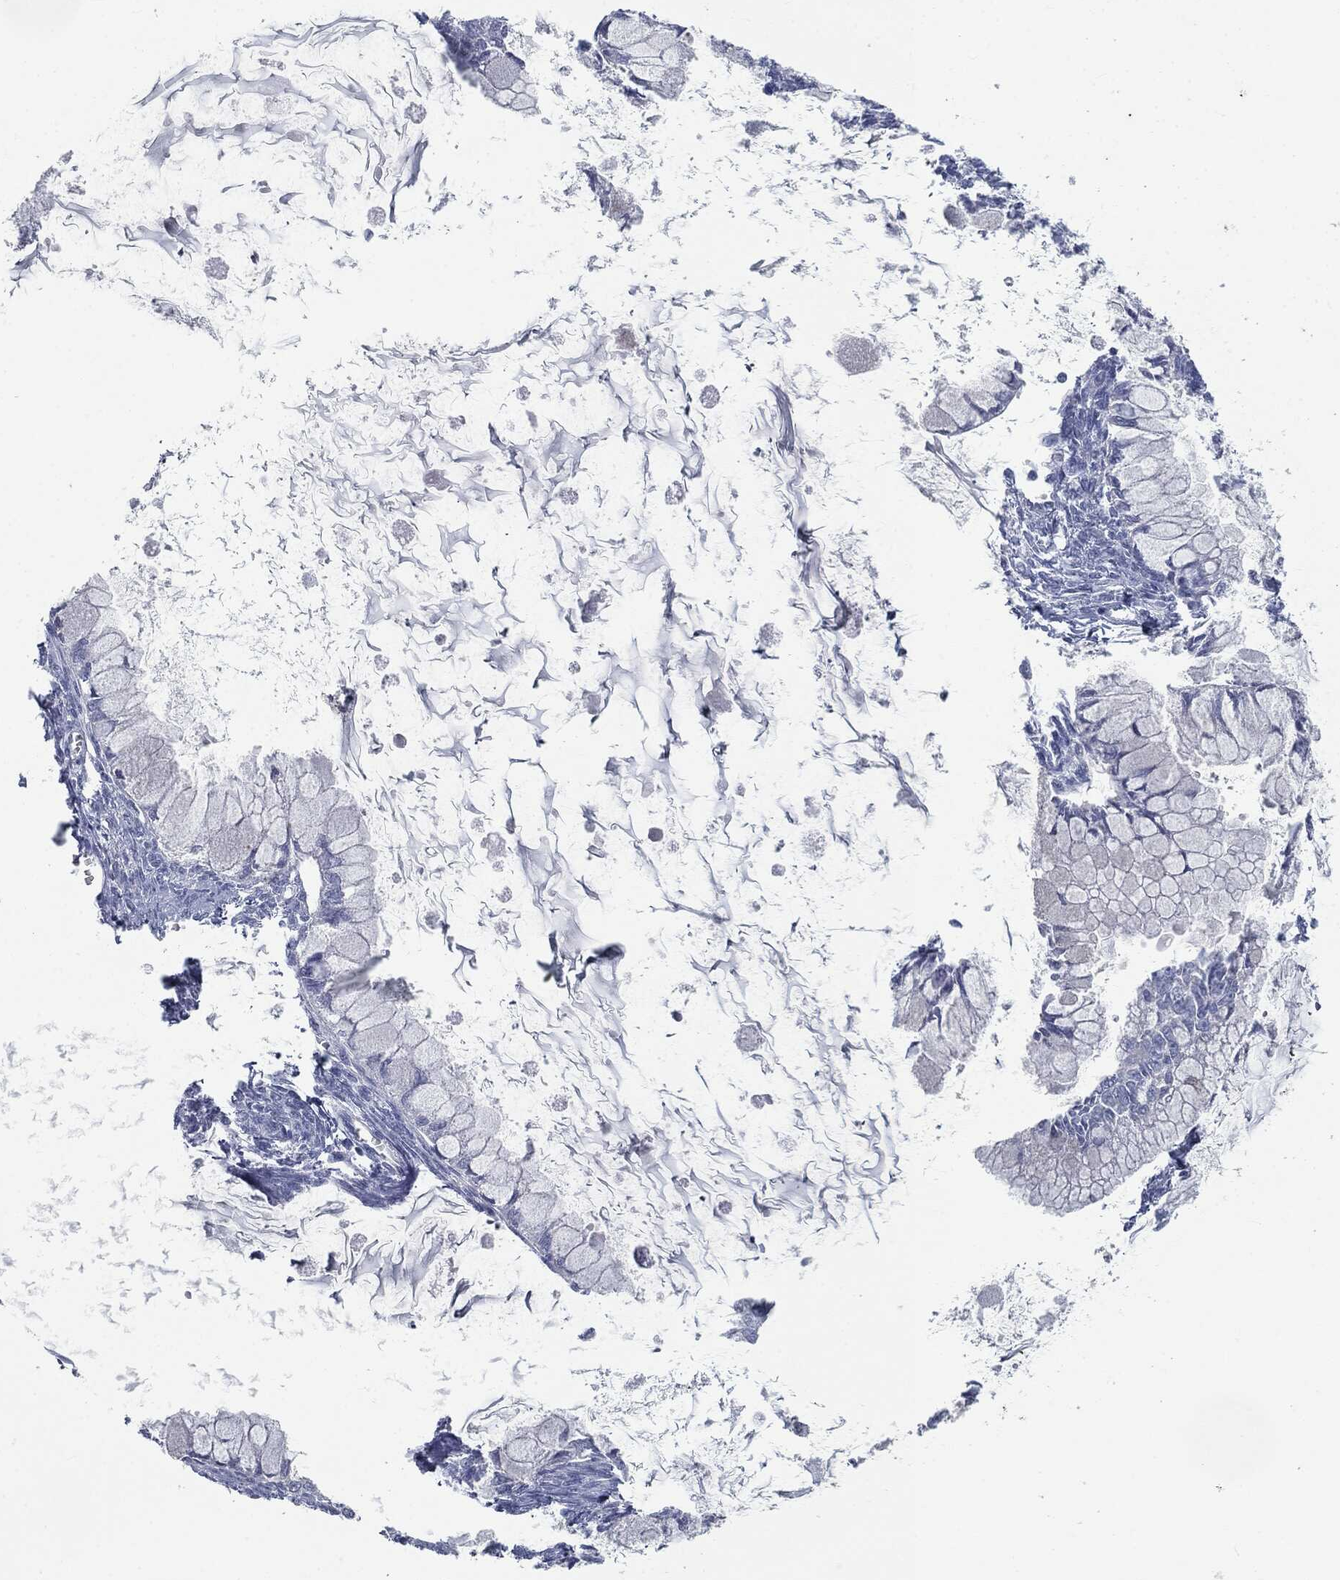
{"staining": {"intensity": "negative", "quantity": "none", "location": "none"}, "tissue": "ovarian cancer", "cell_type": "Tumor cells", "image_type": "cancer", "snomed": [{"axis": "morphology", "description": "Cystadenocarcinoma, mucinous, NOS"}, {"axis": "topography", "description": "Ovary"}], "caption": "There is no significant positivity in tumor cells of mucinous cystadenocarcinoma (ovarian).", "gene": "CAV3", "patient": {"sex": "female", "age": 34}}